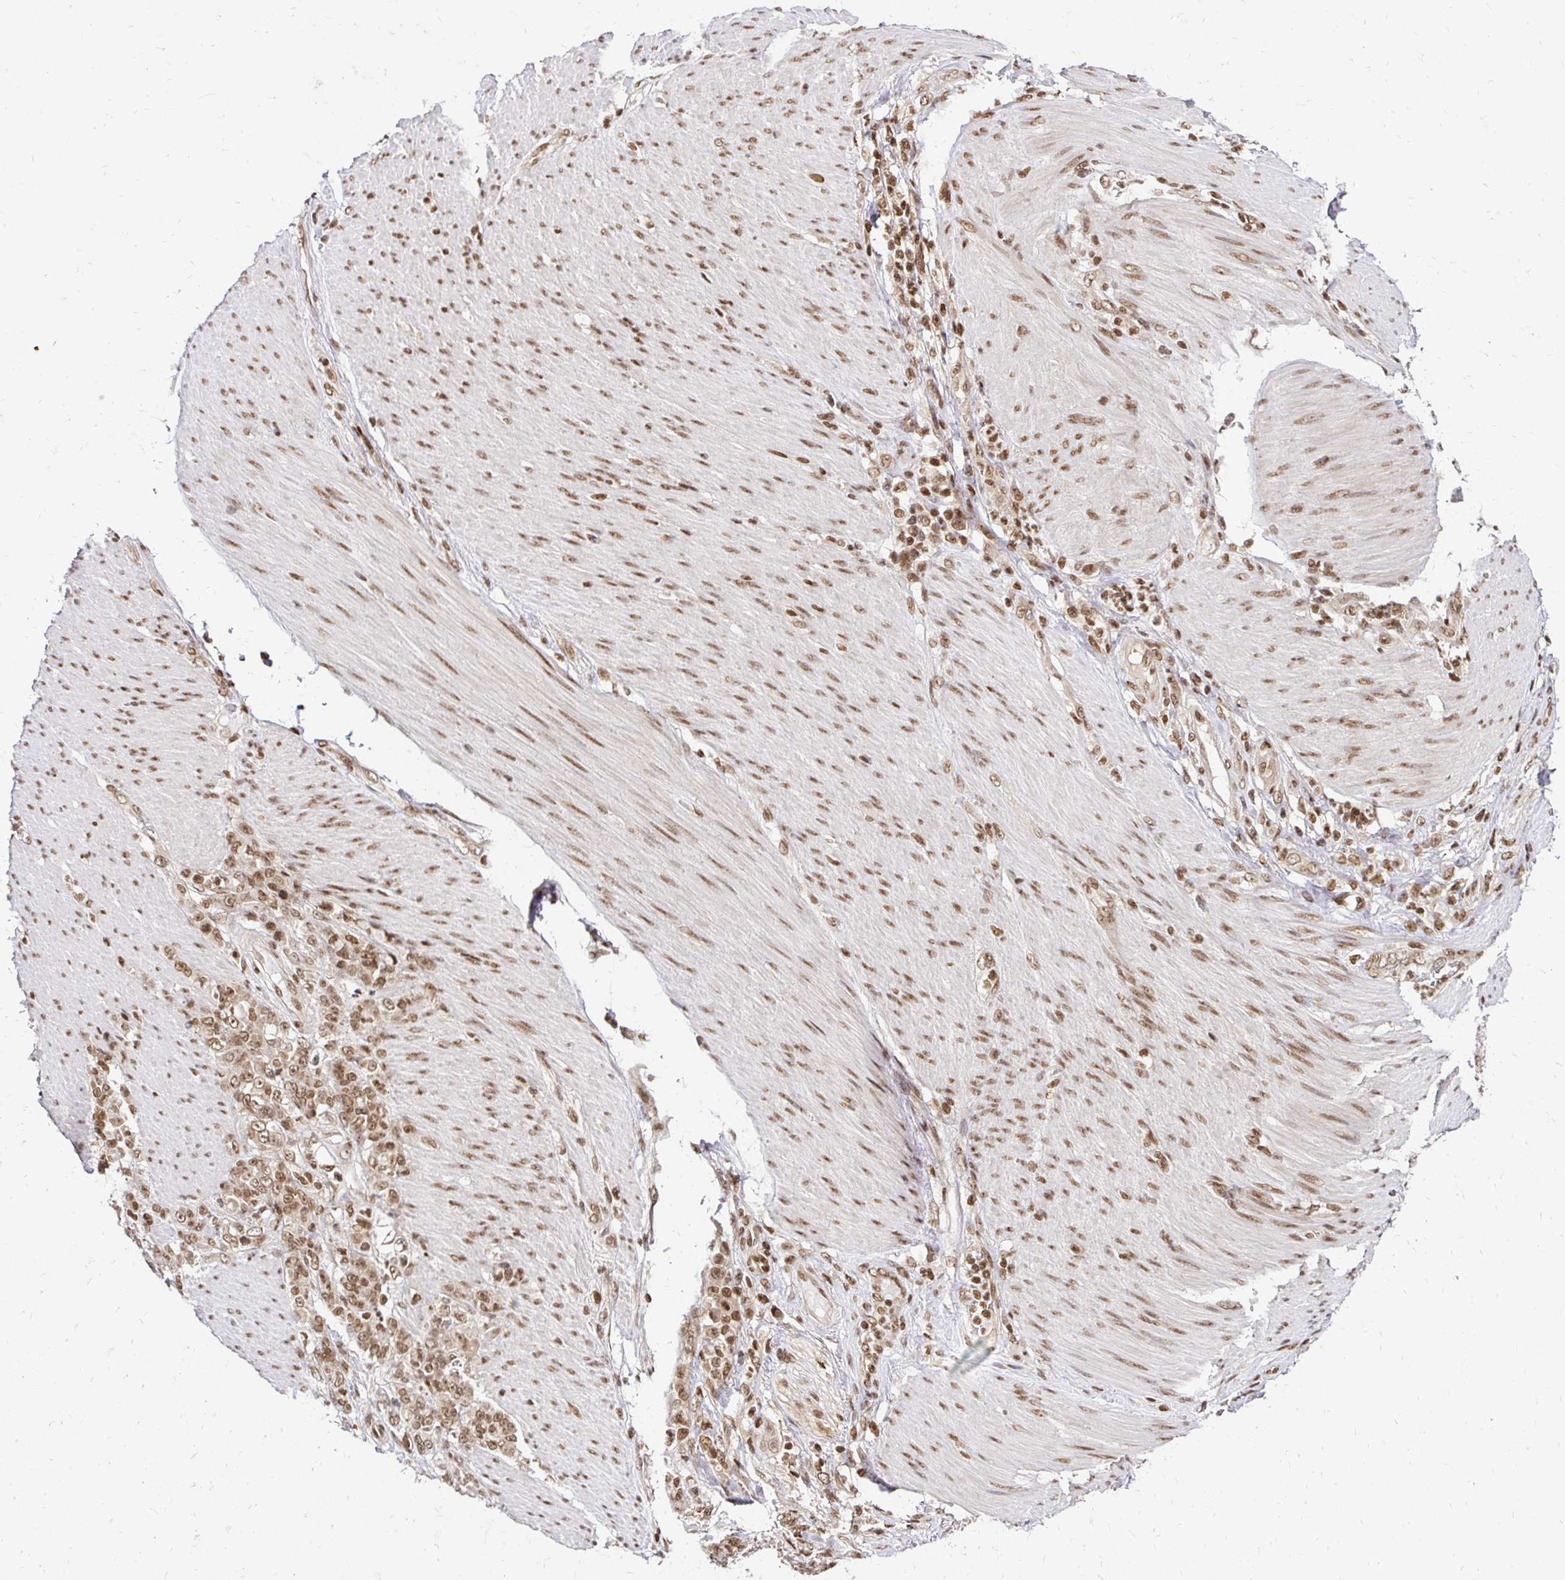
{"staining": {"intensity": "moderate", "quantity": ">75%", "location": "nuclear"}, "tissue": "stomach cancer", "cell_type": "Tumor cells", "image_type": "cancer", "snomed": [{"axis": "morphology", "description": "Adenocarcinoma, NOS"}, {"axis": "topography", "description": "Stomach"}], "caption": "This is a photomicrograph of immunohistochemistry (IHC) staining of stomach adenocarcinoma, which shows moderate staining in the nuclear of tumor cells.", "gene": "GLYR1", "patient": {"sex": "female", "age": 79}}